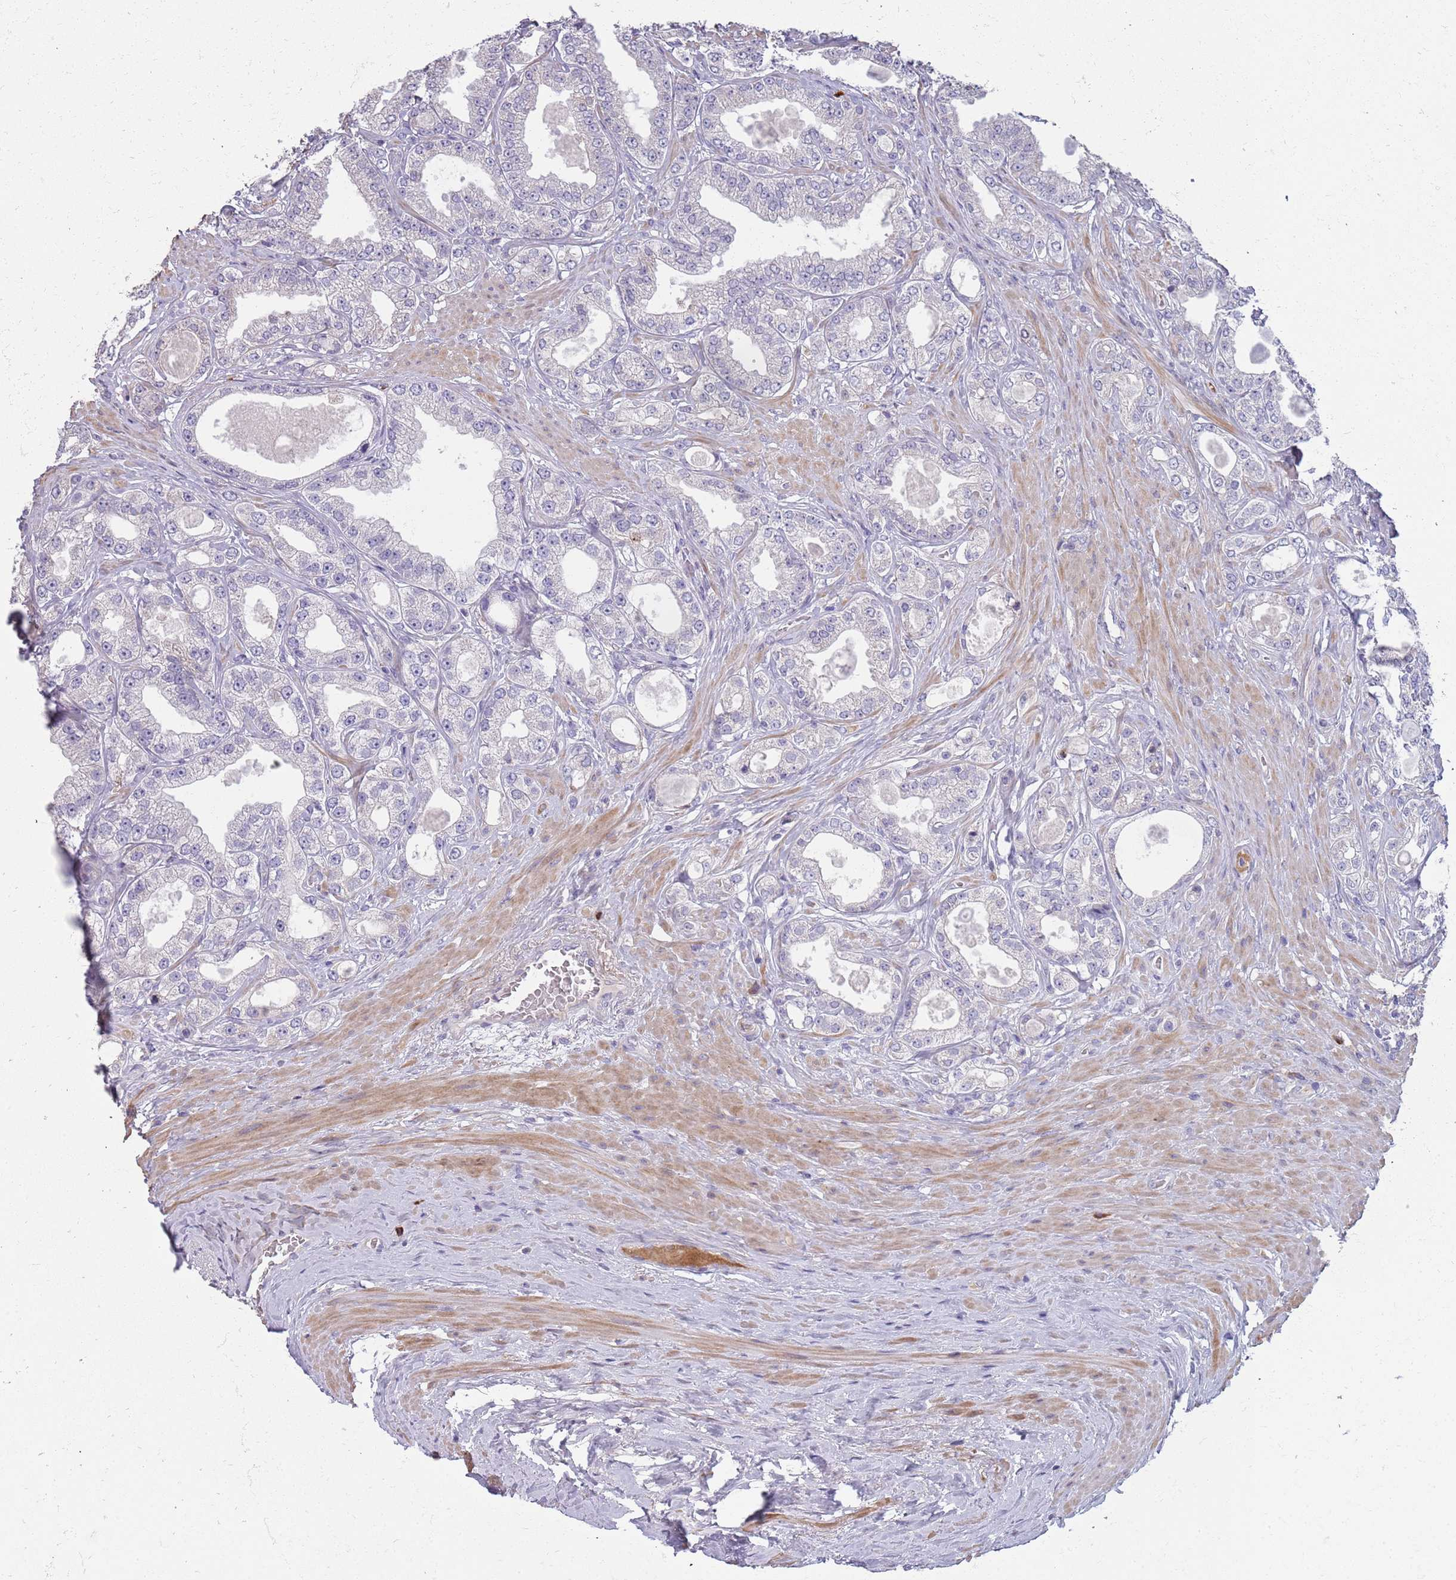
{"staining": {"intensity": "negative", "quantity": "none", "location": "none"}, "tissue": "prostate cancer", "cell_type": "Tumor cells", "image_type": "cancer", "snomed": [{"axis": "morphology", "description": "Adenocarcinoma, Low grade"}, {"axis": "topography", "description": "Prostate"}], "caption": "Immunohistochemical staining of prostate adenocarcinoma (low-grade) exhibits no significant staining in tumor cells.", "gene": "SUSD1", "patient": {"sex": "male", "age": 63}}